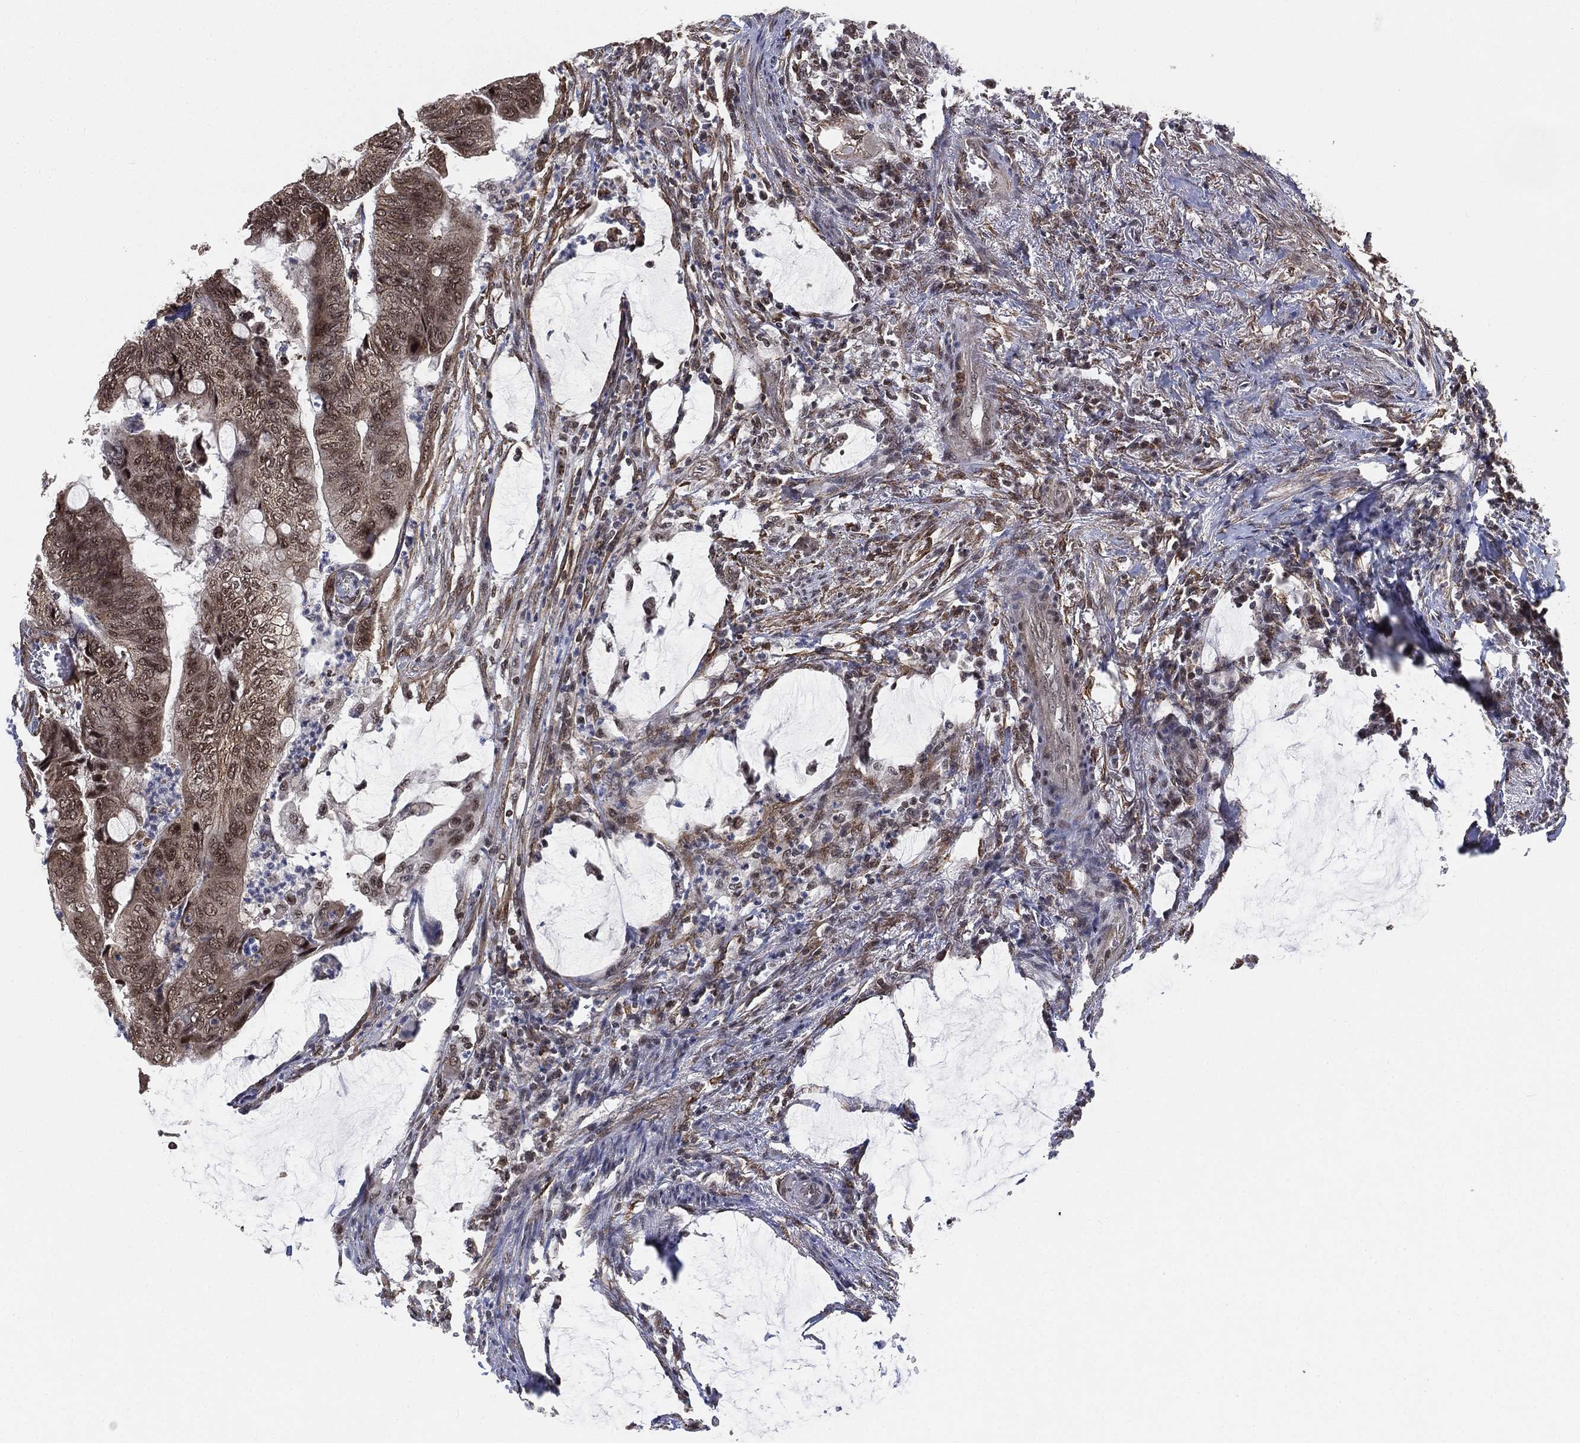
{"staining": {"intensity": "moderate", "quantity": "25%-75%", "location": "cytoplasmic/membranous,nuclear"}, "tissue": "colorectal cancer", "cell_type": "Tumor cells", "image_type": "cancer", "snomed": [{"axis": "morphology", "description": "Normal tissue, NOS"}, {"axis": "morphology", "description": "Adenocarcinoma, NOS"}, {"axis": "topography", "description": "Rectum"}, {"axis": "topography", "description": "Peripheral nerve tissue"}], "caption": "Immunohistochemistry (IHC) of colorectal cancer exhibits medium levels of moderate cytoplasmic/membranous and nuclear expression in about 25%-75% of tumor cells.", "gene": "RSRC2", "patient": {"sex": "male", "age": 92}}